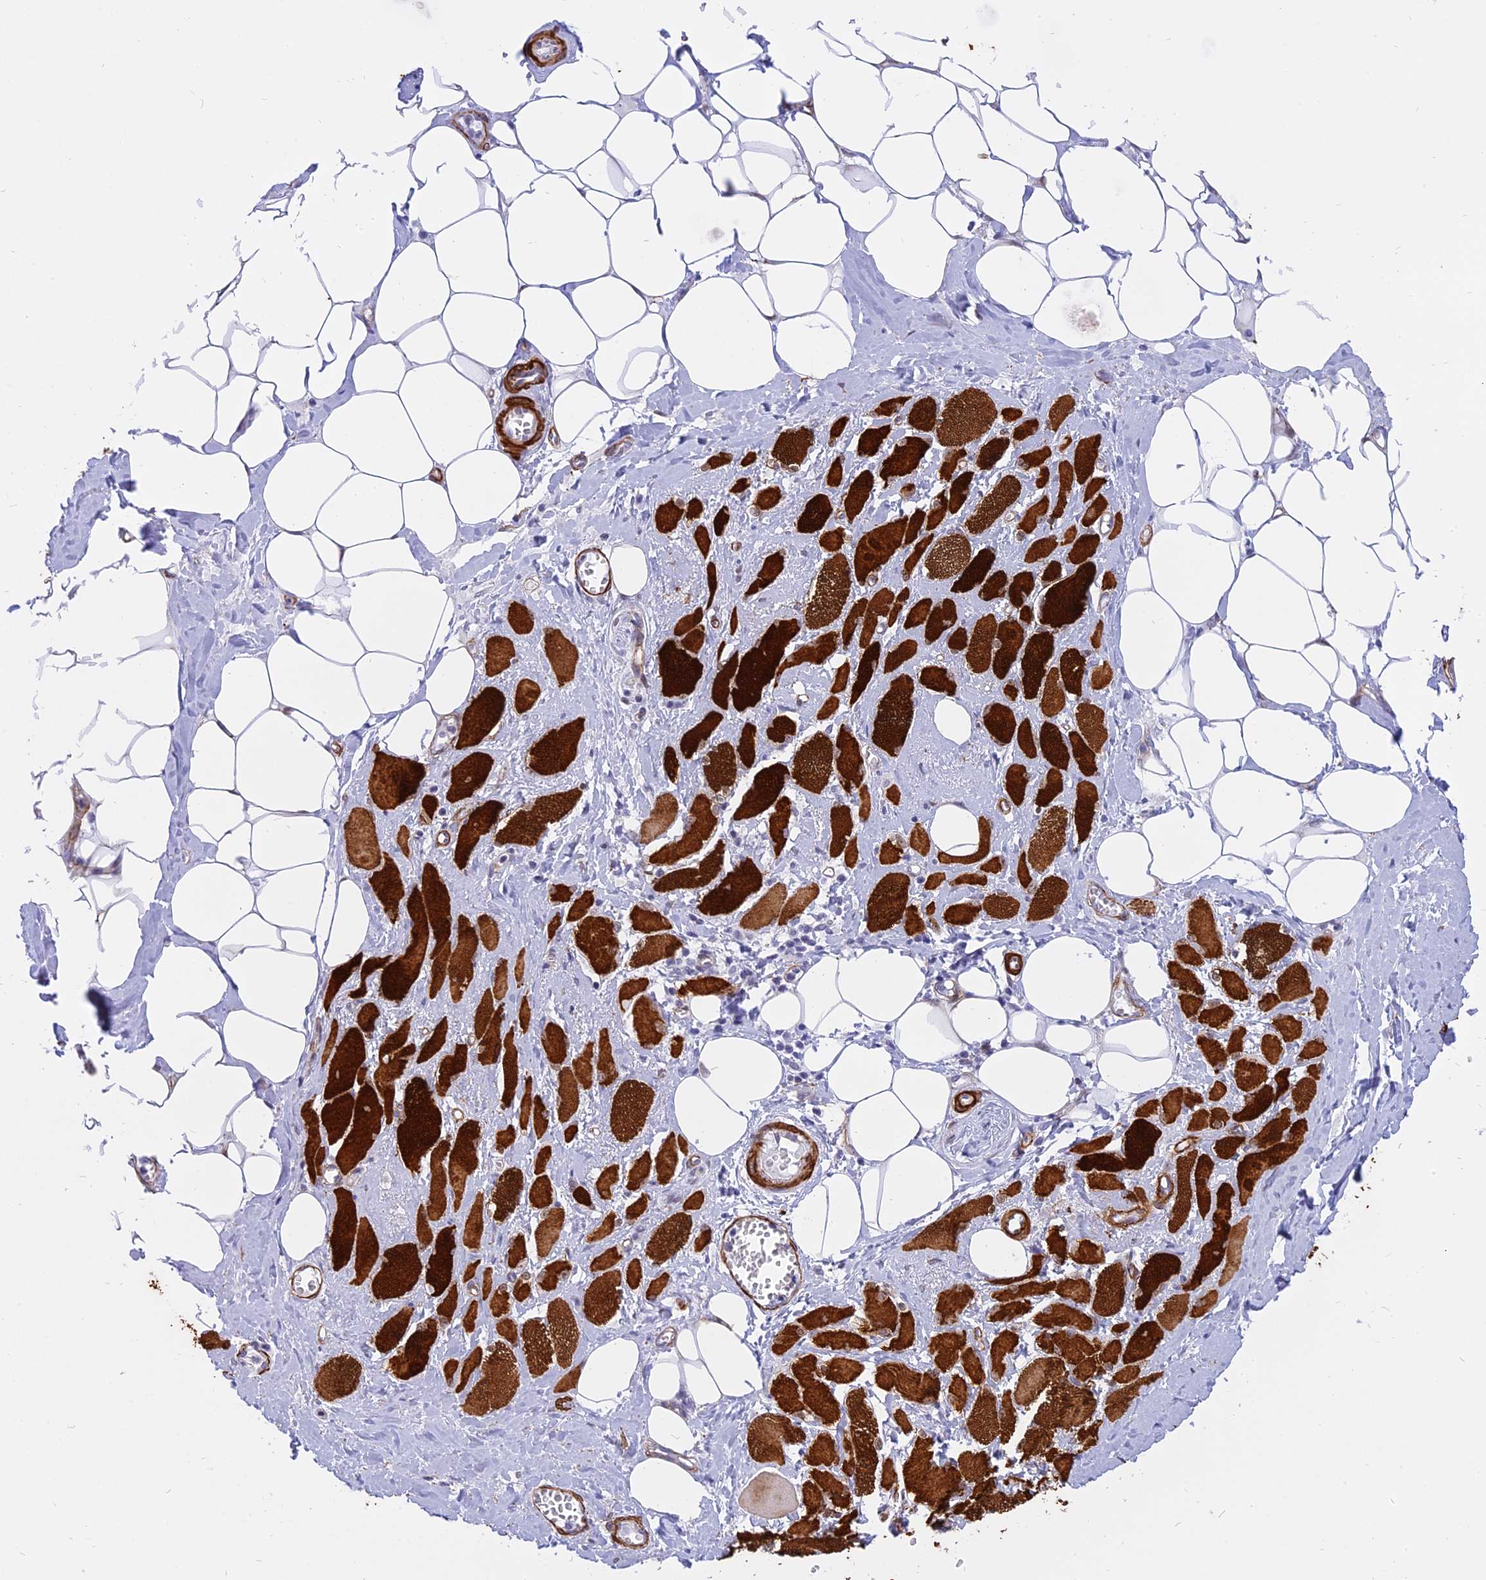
{"staining": {"intensity": "strong", "quantity": ">75%", "location": "cytoplasmic/membranous"}, "tissue": "skeletal muscle", "cell_type": "Myocytes", "image_type": "normal", "snomed": [{"axis": "morphology", "description": "Normal tissue, NOS"}, {"axis": "morphology", "description": "Basal cell carcinoma"}, {"axis": "topography", "description": "Skeletal muscle"}], "caption": "Skeletal muscle stained with DAB (3,3'-diaminobenzidine) immunohistochemistry demonstrates high levels of strong cytoplasmic/membranous staining in about >75% of myocytes.", "gene": "CENPV", "patient": {"sex": "female", "age": 64}}